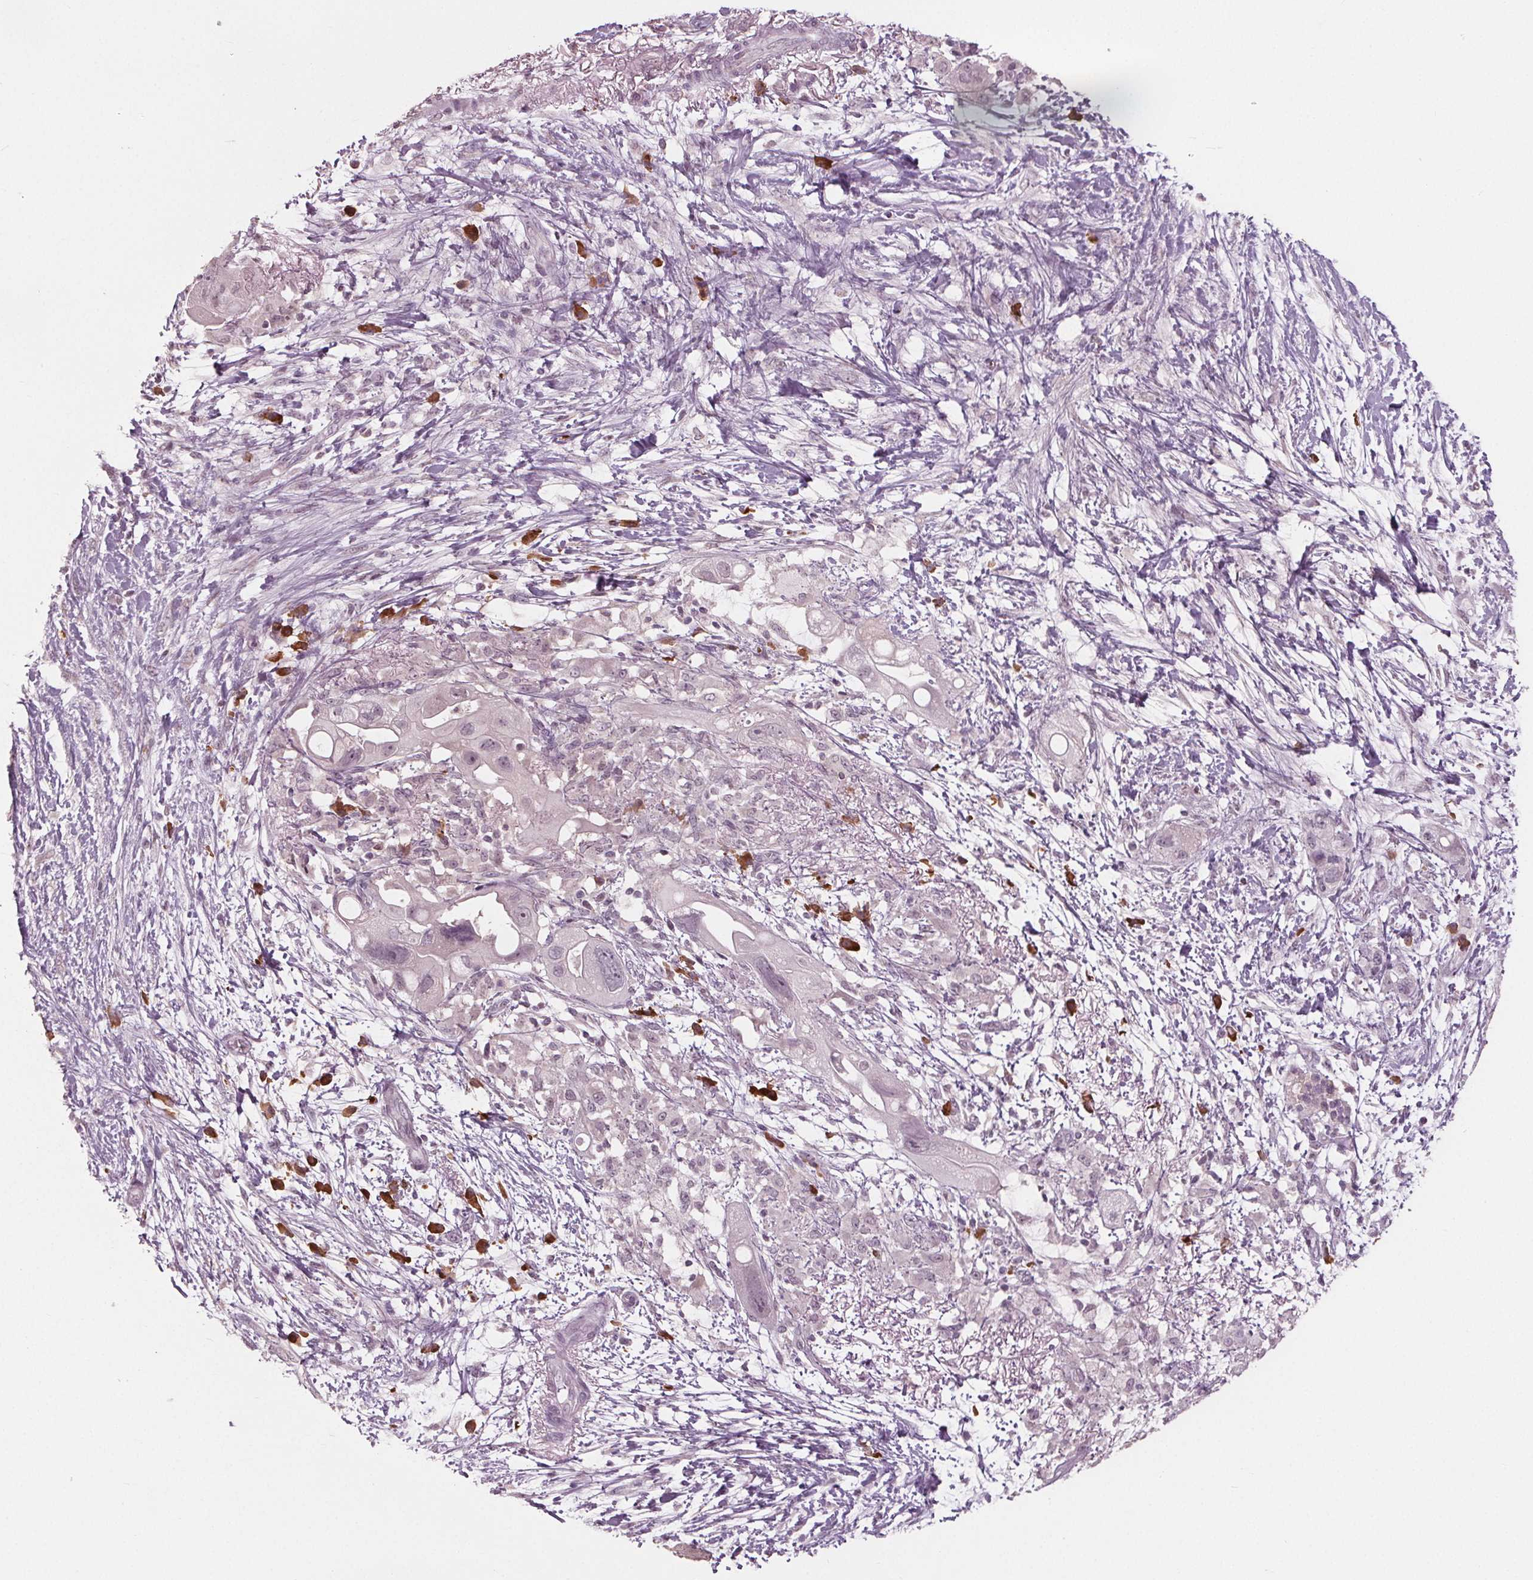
{"staining": {"intensity": "negative", "quantity": "none", "location": "none"}, "tissue": "pancreatic cancer", "cell_type": "Tumor cells", "image_type": "cancer", "snomed": [{"axis": "morphology", "description": "Adenocarcinoma, NOS"}, {"axis": "topography", "description": "Pancreas"}], "caption": "A histopathology image of pancreatic cancer stained for a protein demonstrates no brown staining in tumor cells.", "gene": "CXCL16", "patient": {"sex": "female", "age": 72}}